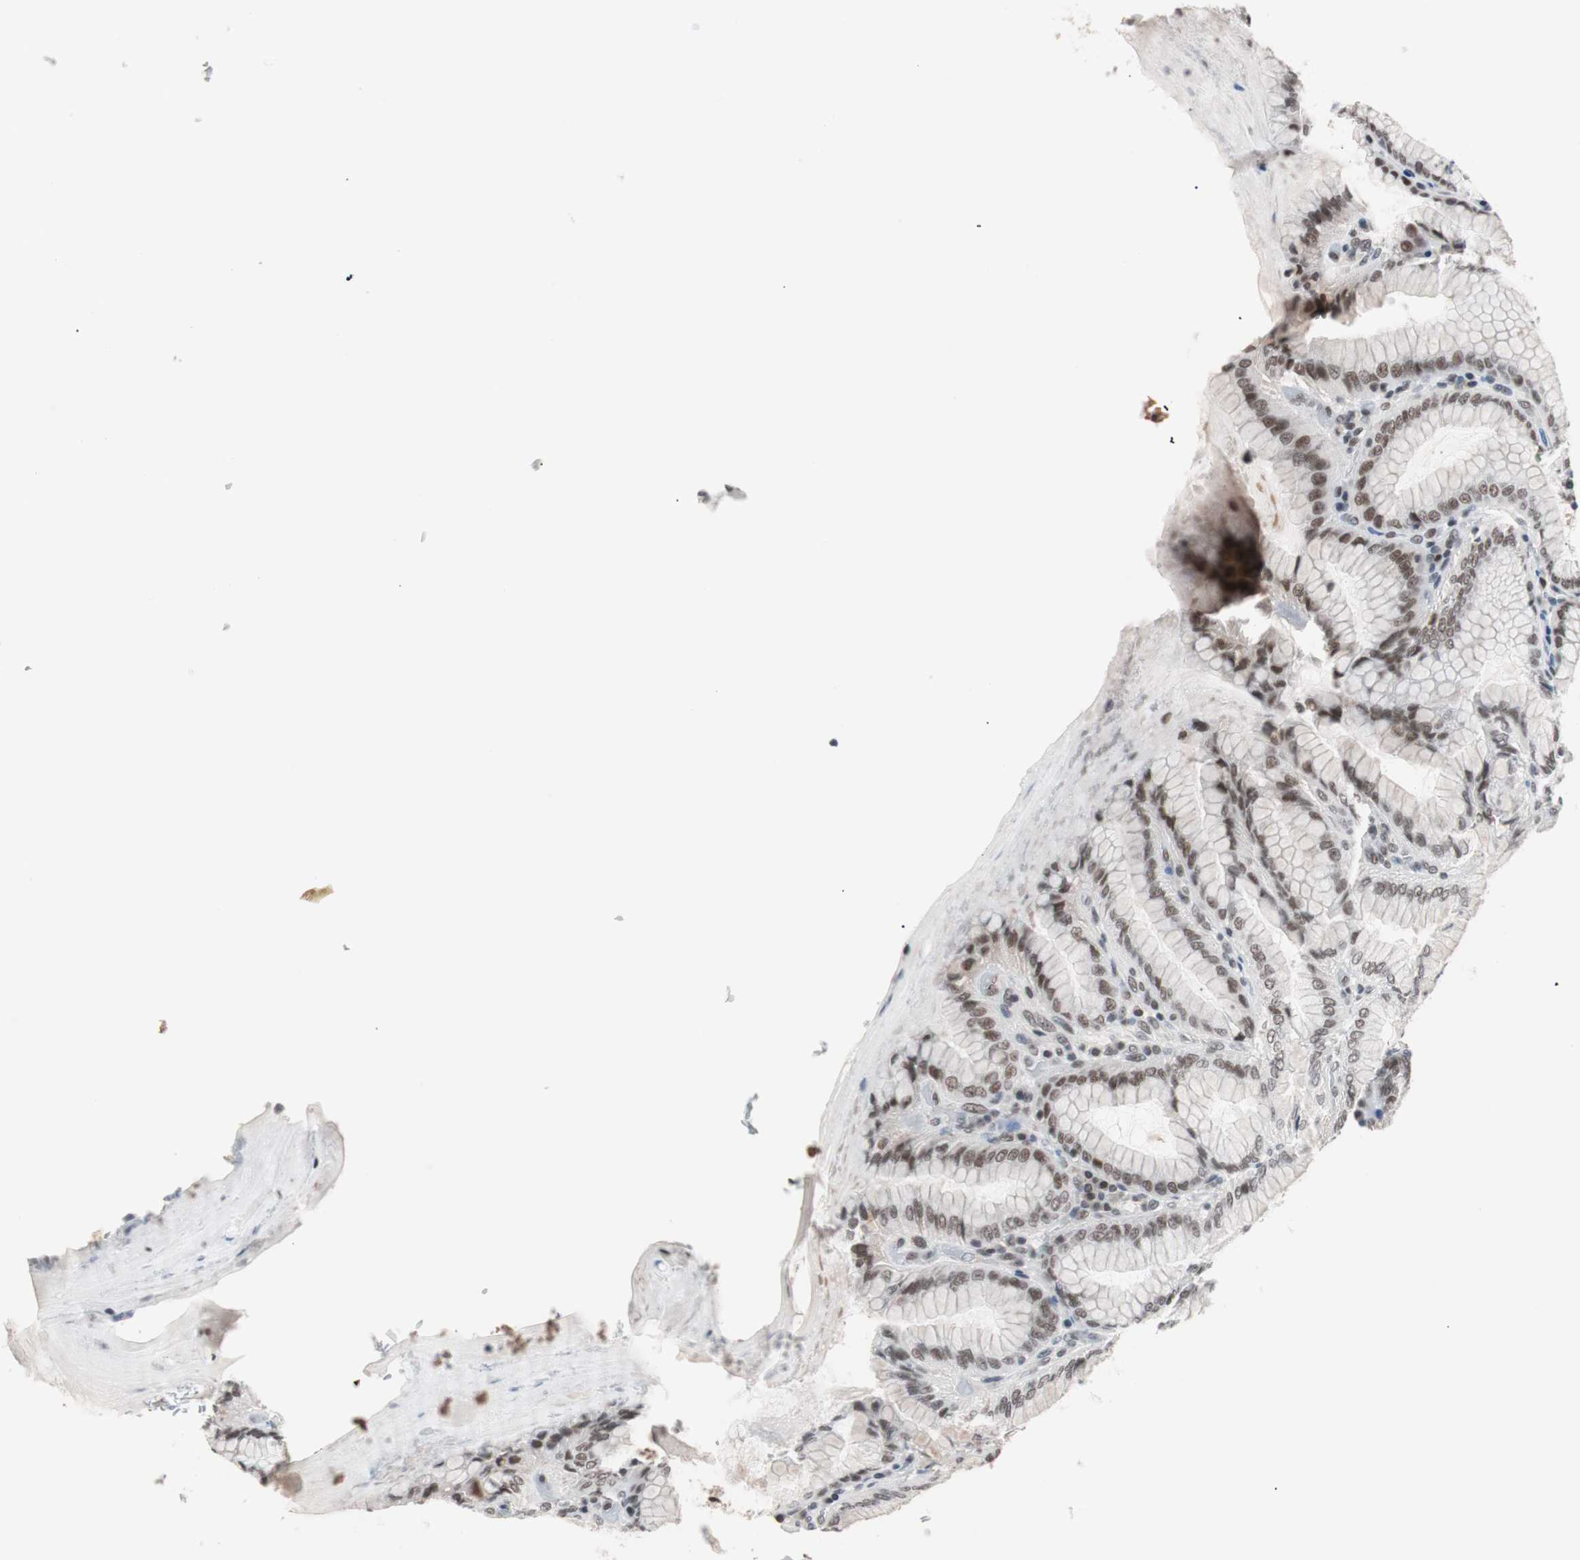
{"staining": {"intensity": "moderate", "quantity": ">75%", "location": "nuclear"}, "tissue": "stomach", "cell_type": "Glandular cells", "image_type": "normal", "snomed": [{"axis": "morphology", "description": "Normal tissue, NOS"}, {"axis": "topography", "description": "Stomach, lower"}], "caption": "A medium amount of moderate nuclear expression is appreciated in approximately >75% of glandular cells in normal stomach. Ihc stains the protein in brown and the nuclei are stained blue.", "gene": "LIG3", "patient": {"sex": "female", "age": 76}}